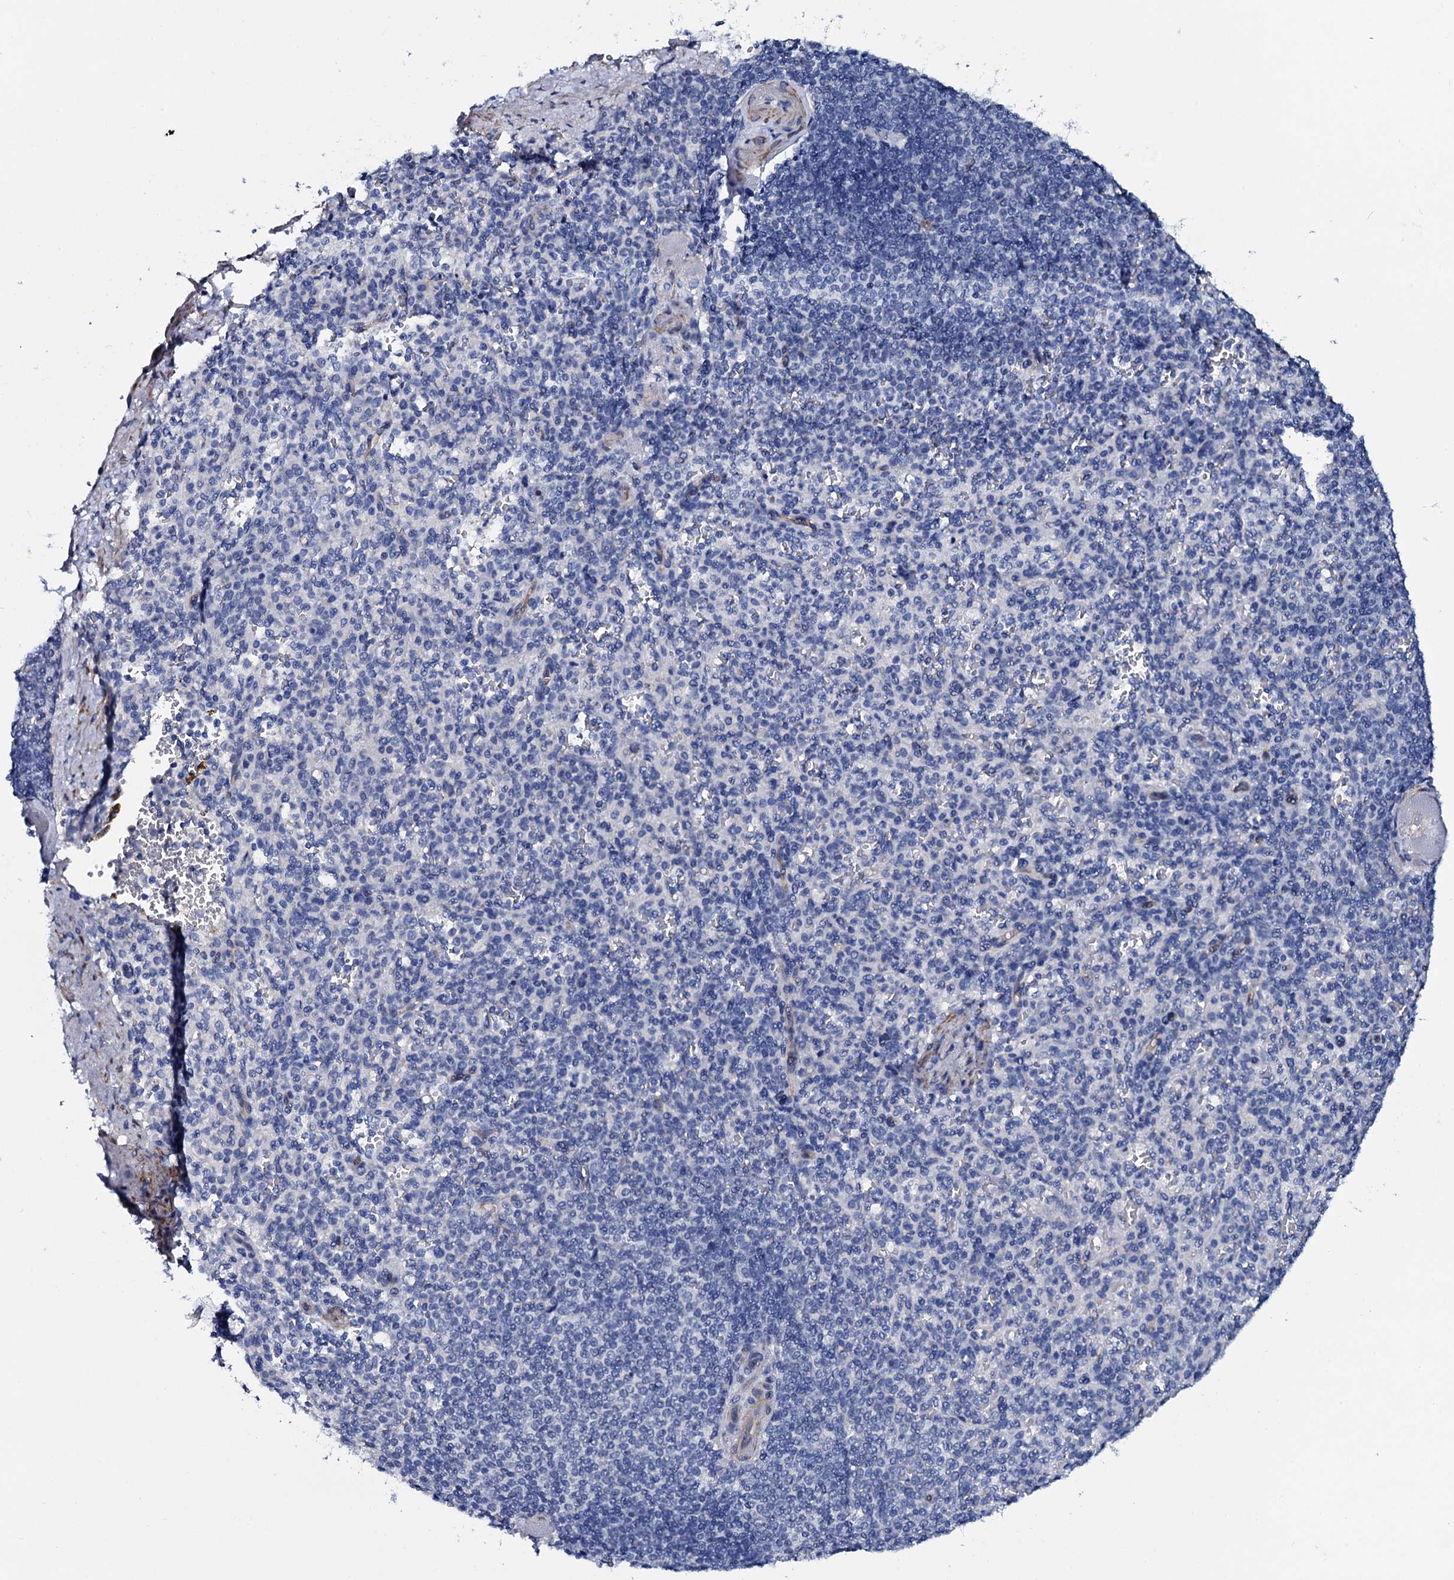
{"staining": {"intensity": "negative", "quantity": "none", "location": "none"}, "tissue": "spleen", "cell_type": "Cells in red pulp", "image_type": "normal", "snomed": [{"axis": "morphology", "description": "Normal tissue, NOS"}, {"axis": "topography", "description": "Spleen"}], "caption": "A photomicrograph of human spleen is negative for staining in cells in red pulp. The staining was performed using DAB to visualize the protein expression in brown, while the nuclei were stained in blue with hematoxylin (Magnification: 20x).", "gene": "GYS2", "patient": {"sex": "female", "age": 74}}